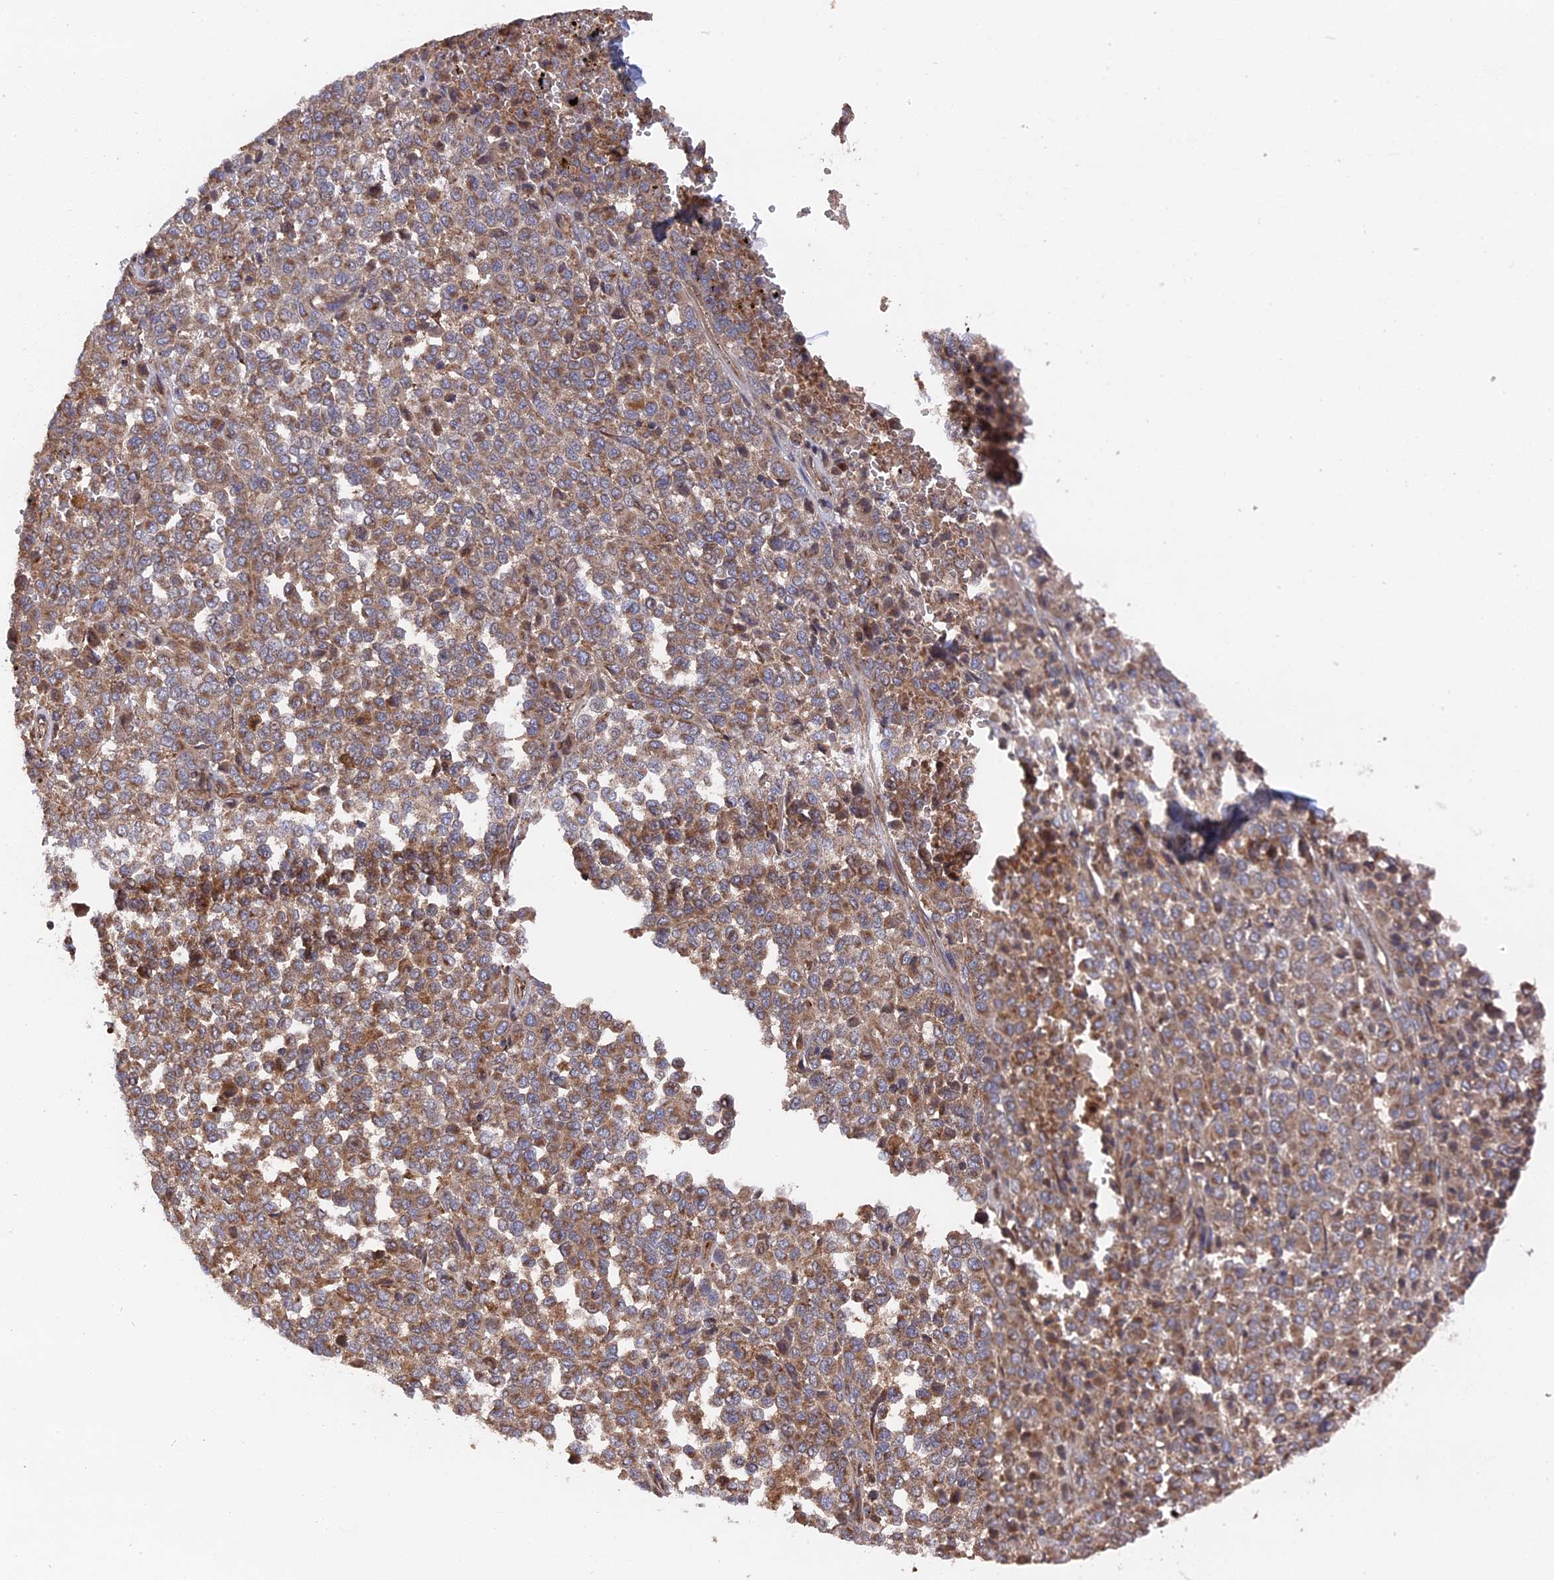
{"staining": {"intensity": "moderate", "quantity": ">75%", "location": "cytoplasmic/membranous"}, "tissue": "melanoma", "cell_type": "Tumor cells", "image_type": "cancer", "snomed": [{"axis": "morphology", "description": "Malignant melanoma, Metastatic site"}, {"axis": "topography", "description": "Pancreas"}], "caption": "Immunohistochemistry histopathology image of malignant melanoma (metastatic site) stained for a protein (brown), which reveals medium levels of moderate cytoplasmic/membranous positivity in about >75% of tumor cells.", "gene": "TELO2", "patient": {"sex": "female", "age": 30}}